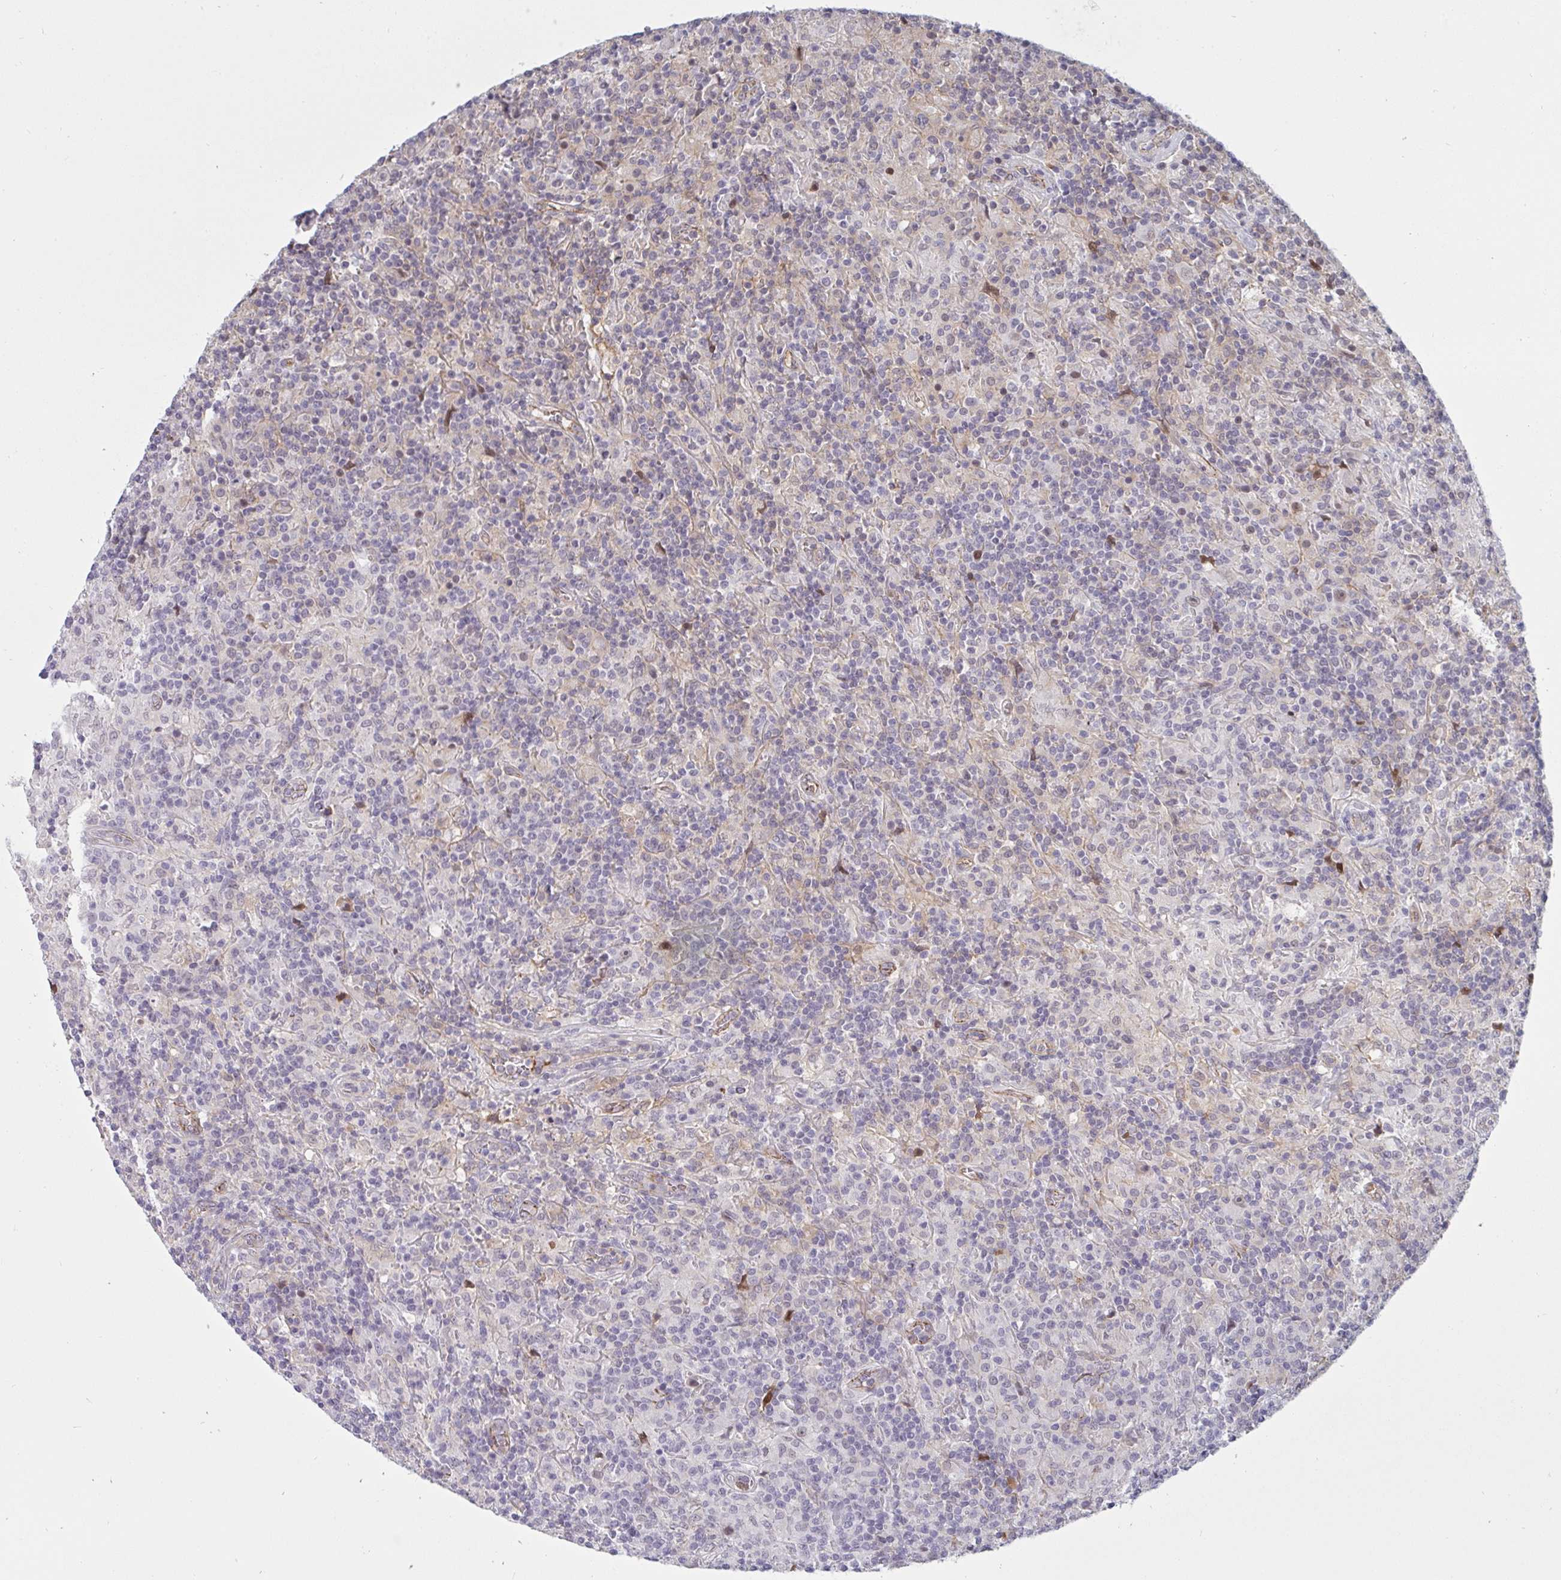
{"staining": {"intensity": "negative", "quantity": "none", "location": "none"}, "tissue": "lymphoma", "cell_type": "Tumor cells", "image_type": "cancer", "snomed": [{"axis": "morphology", "description": "Hodgkin's disease, NOS"}, {"axis": "topography", "description": "Lymph node"}], "caption": "Immunohistochemistry (IHC) micrograph of neoplastic tissue: human Hodgkin's disease stained with DAB (3,3'-diaminobenzidine) exhibits no significant protein staining in tumor cells. (Stains: DAB immunohistochemistry with hematoxylin counter stain, Microscopy: brightfield microscopy at high magnification).", "gene": "DSCAML1", "patient": {"sex": "male", "age": 70}}